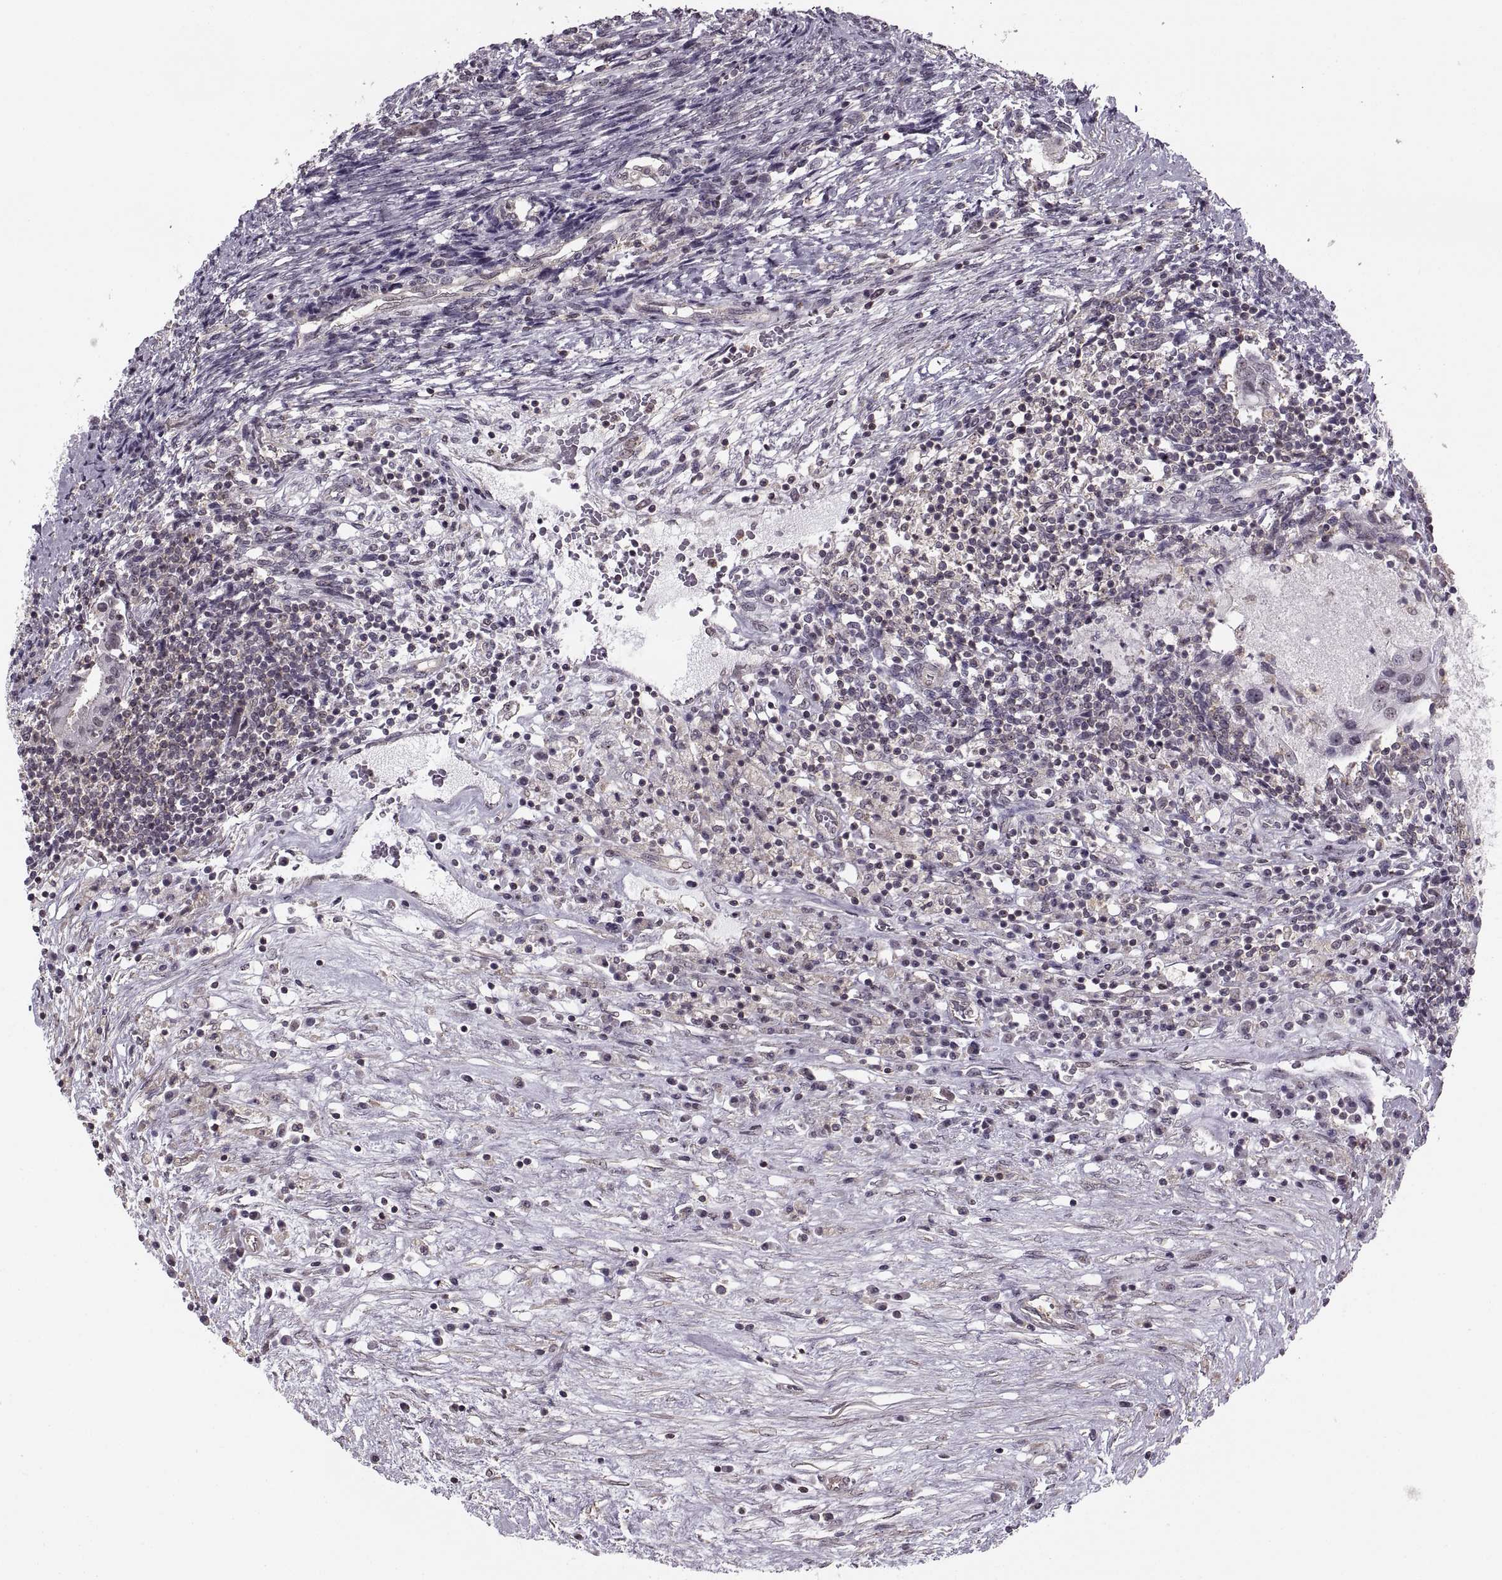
{"staining": {"intensity": "negative", "quantity": "none", "location": "none"}, "tissue": "testis cancer", "cell_type": "Tumor cells", "image_type": "cancer", "snomed": [{"axis": "morphology", "description": "Carcinoma, Embryonal, NOS"}, {"axis": "topography", "description": "Testis"}], "caption": "Immunohistochemistry image of testis cancer (embryonal carcinoma) stained for a protein (brown), which shows no staining in tumor cells.", "gene": "LUZP2", "patient": {"sex": "male", "age": 37}}